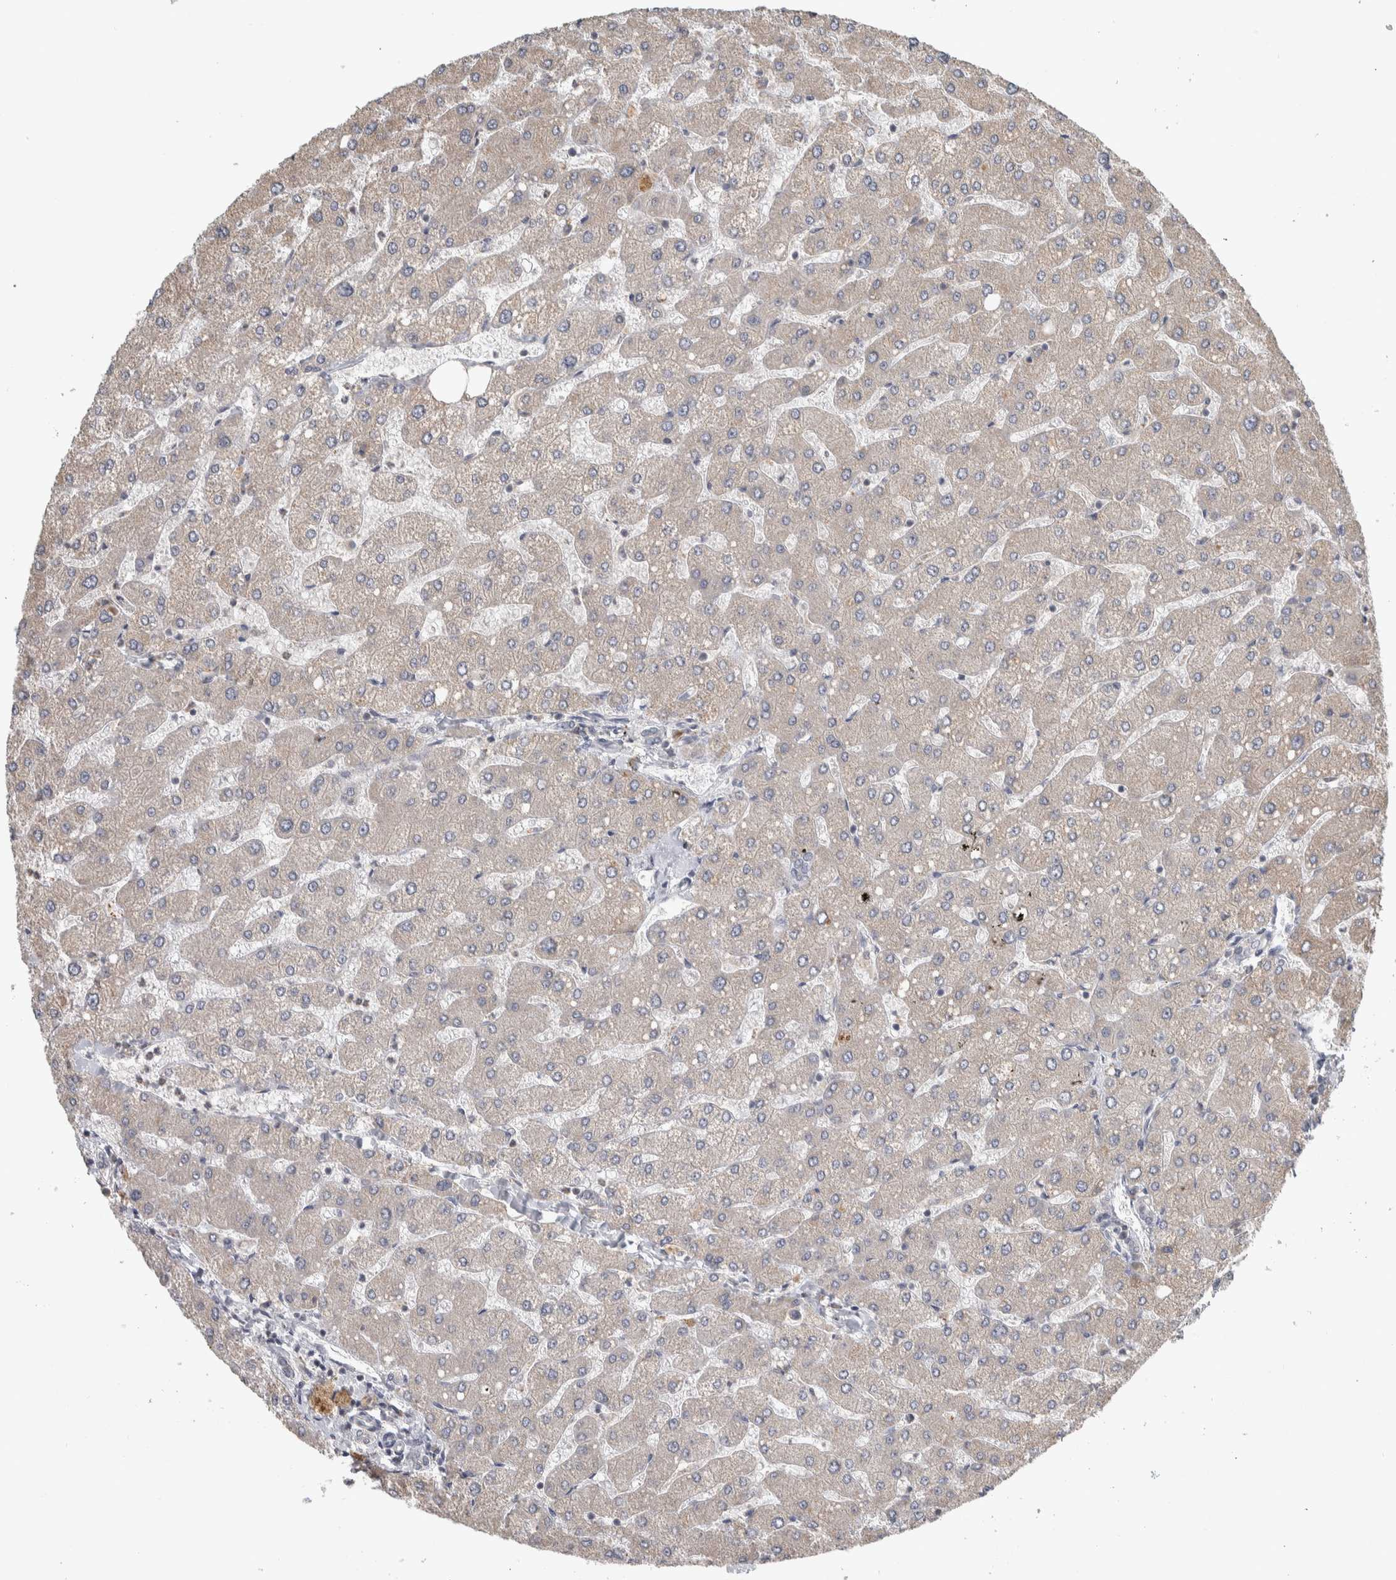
{"staining": {"intensity": "negative", "quantity": "none", "location": "none"}, "tissue": "liver", "cell_type": "Cholangiocytes", "image_type": "normal", "snomed": [{"axis": "morphology", "description": "Normal tissue, NOS"}, {"axis": "topography", "description": "Liver"}], "caption": "An immunohistochemistry (IHC) histopathology image of normal liver is shown. There is no staining in cholangiocytes of liver.", "gene": "EIF3H", "patient": {"sex": "male", "age": 55}}